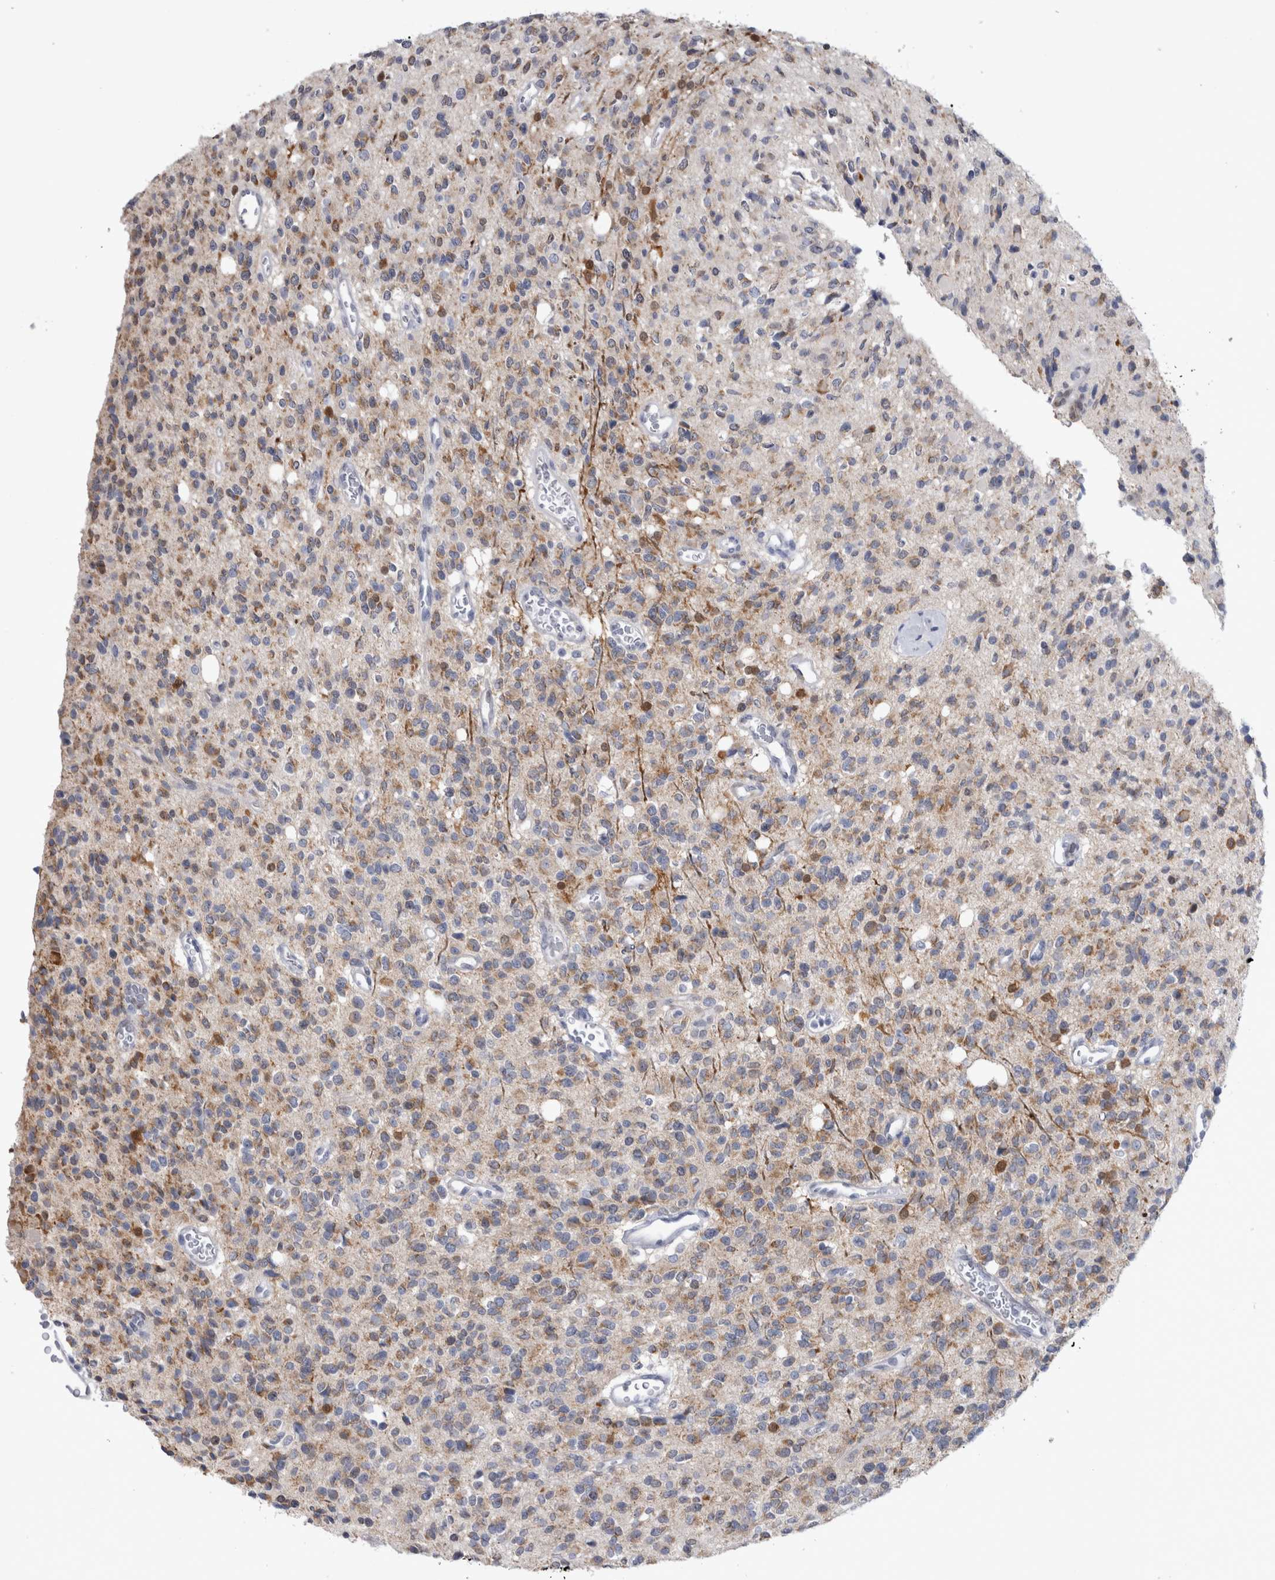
{"staining": {"intensity": "weak", "quantity": "25%-75%", "location": "cytoplasmic/membranous"}, "tissue": "glioma", "cell_type": "Tumor cells", "image_type": "cancer", "snomed": [{"axis": "morphology", "description": "Glioma, malignant, High grade"}, {"axis": "topography", "description": "Brain"}], "caption": "Approximately 25%-75% of tumor cells in malignant glioma (high-grade) demonstrate weak cytoplasmic/membranous protein expression as visualized by brown immunohistochemical staining.", "gene": "ACOT7", "patient": {"sex": "male", "age": 34}}